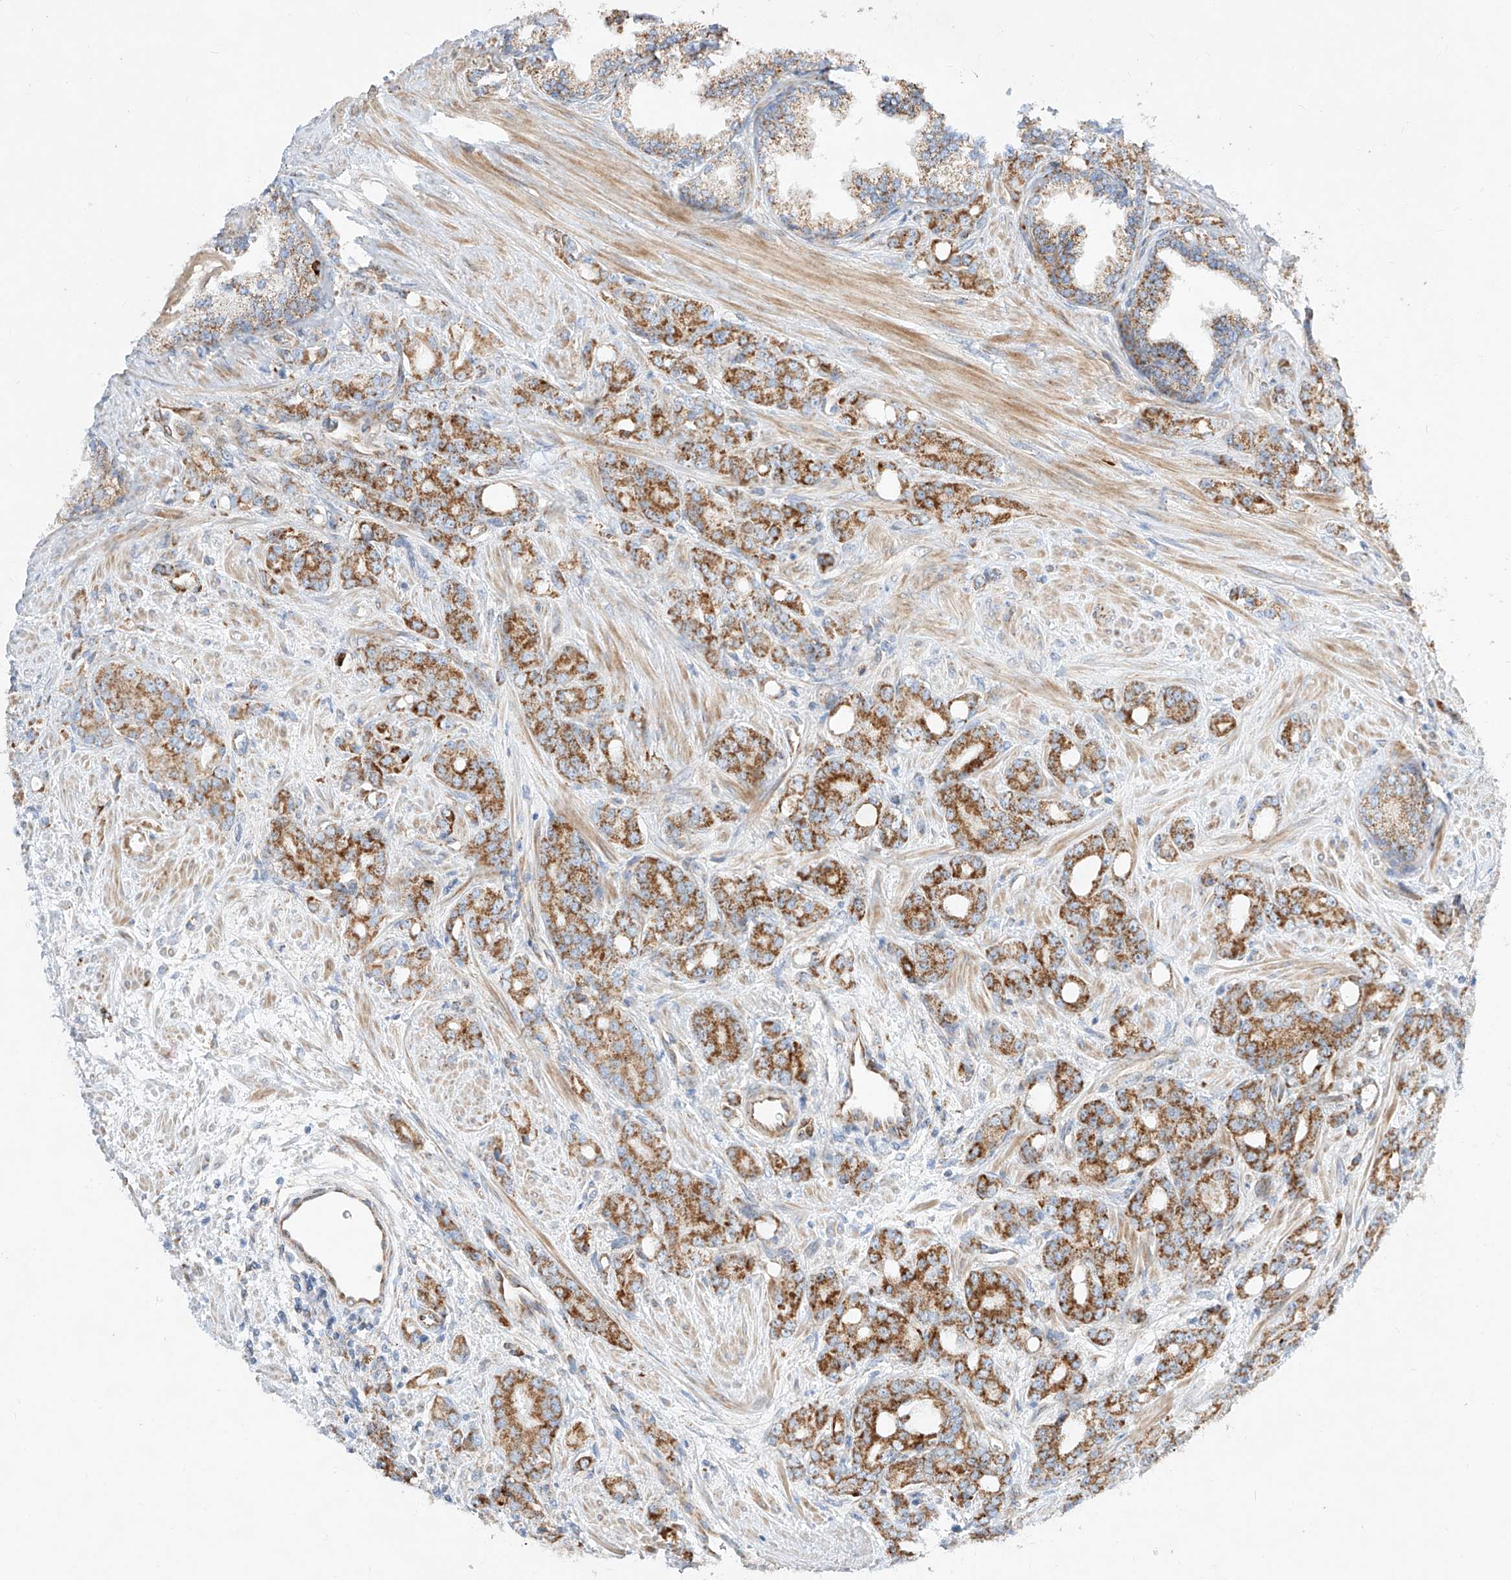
{"staining": {"intensity": "strong", "quantity": ">75%", "location": "cytoplasmic/membranous"}, "tissue": "prostate cancer", "cell_type": "Tumor cells", "image_type": "cancer", "snomed": [{"axis": "morphology", "description": "Adenocarcinoma, High grade"}, {"axis": "topography", "description": "Prostate"}], "caption": "Immunohistochemistry of prostate adenocarcinoma (high-grade) shows high levels of strong cytoplasmic/membranous positivity in approximately >75% of tumor cells.", "gene": "CST9", "patient": {"sex": "male", "age": 62}}